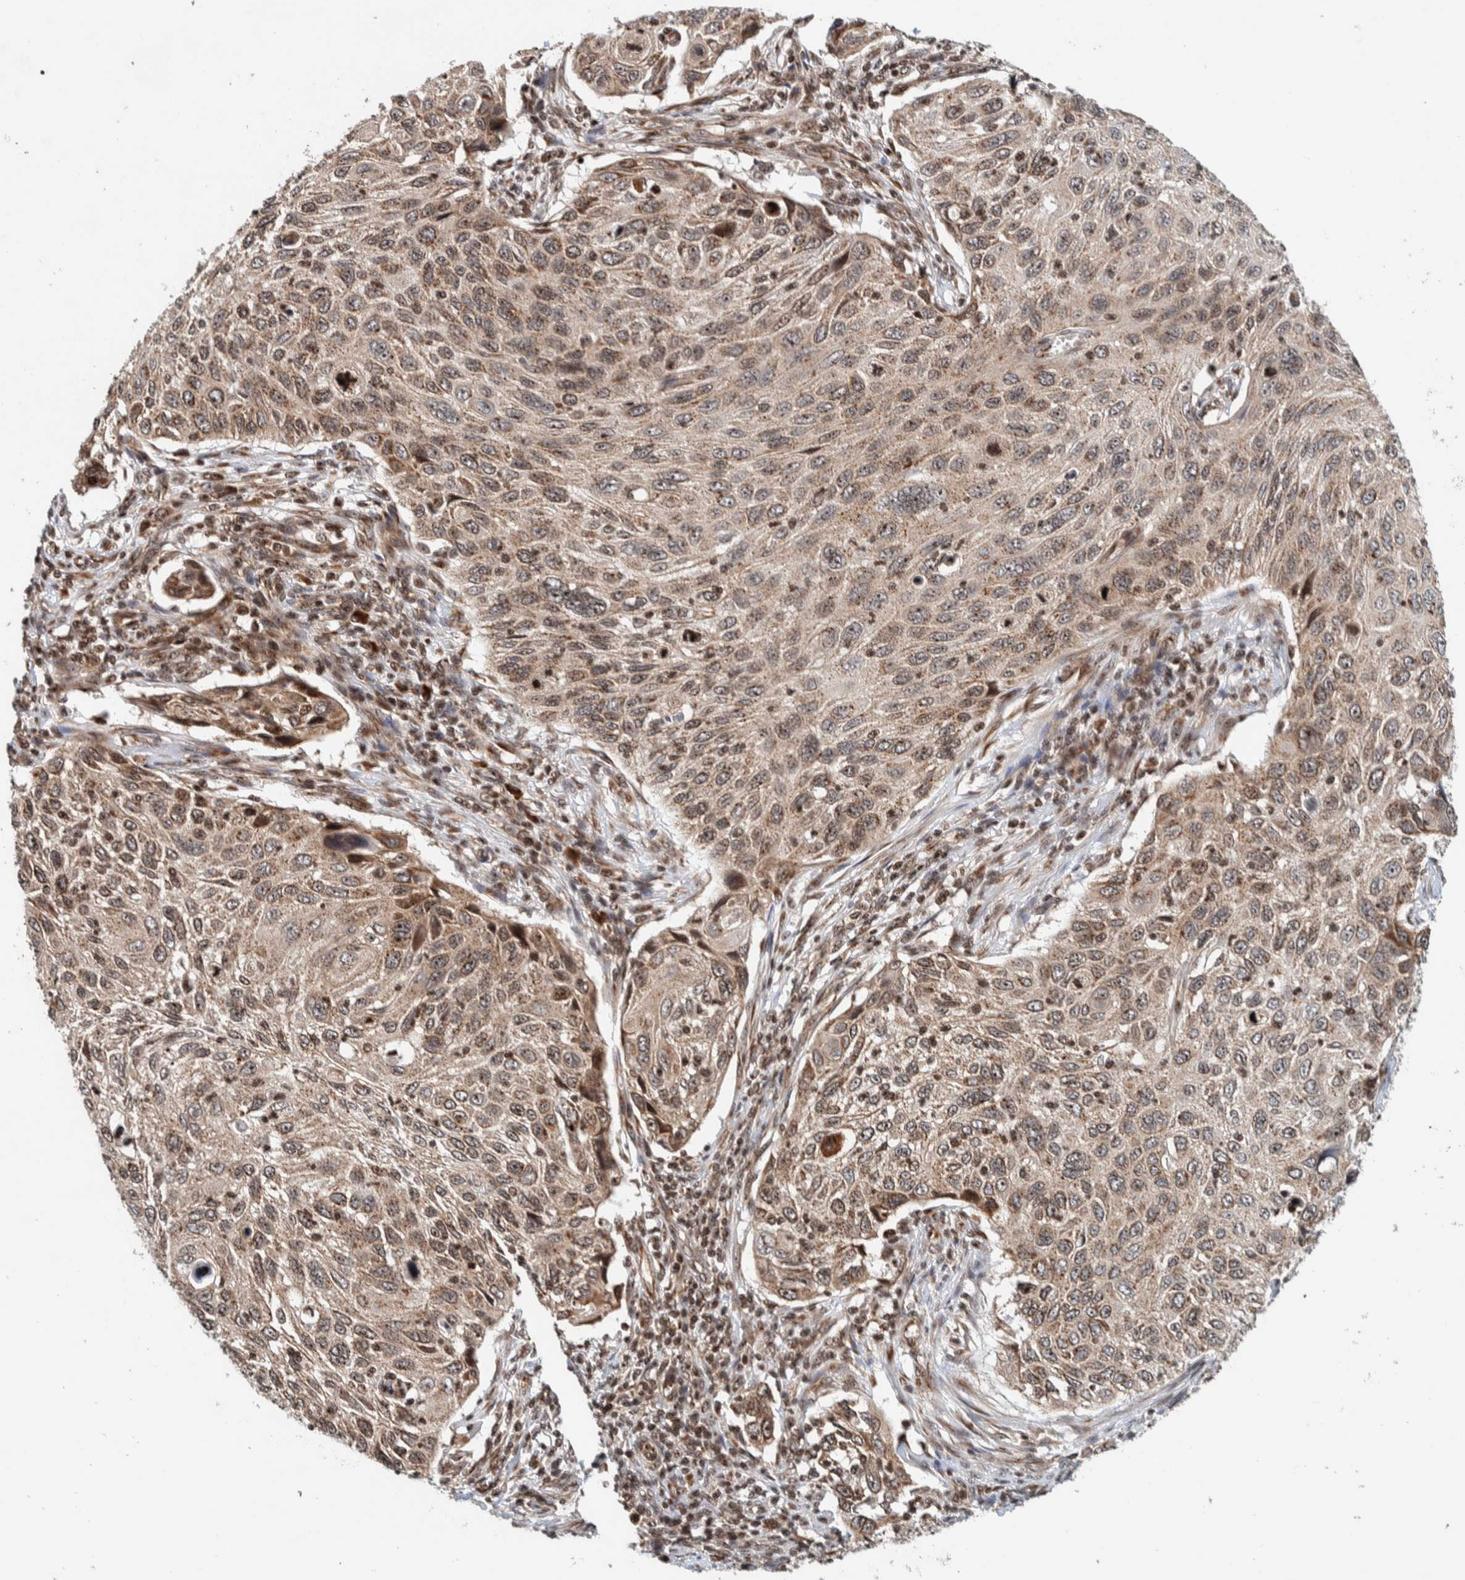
{"staining": {"intensity": "weak", "quantity": ">75%", "location": "cytoplasmic/membranous,nuclear"}, "tissue": "cervical cancer", "cell_type": "Tumor cells", "image_type": "cancer", "snomed": [{"axis": "morphology", "description": "Squamous cell carcinoma, NOS"}, {"axis": "topography", "description": "Cervix"}], "caption": "IHC histopathology image of neoplastic tissue: cervical cancer (squamous cell carcinoma) stained using immunohistochemistry shows low levels of weak protein expression localized specifically in the cytoplasmic/membranous and nuclear of tumor cells, appearing as a cytoplasmic/membranous and nuclear brown color.", "gene": "CCDC182", "patient": {"sex": "female", "age": 70}}